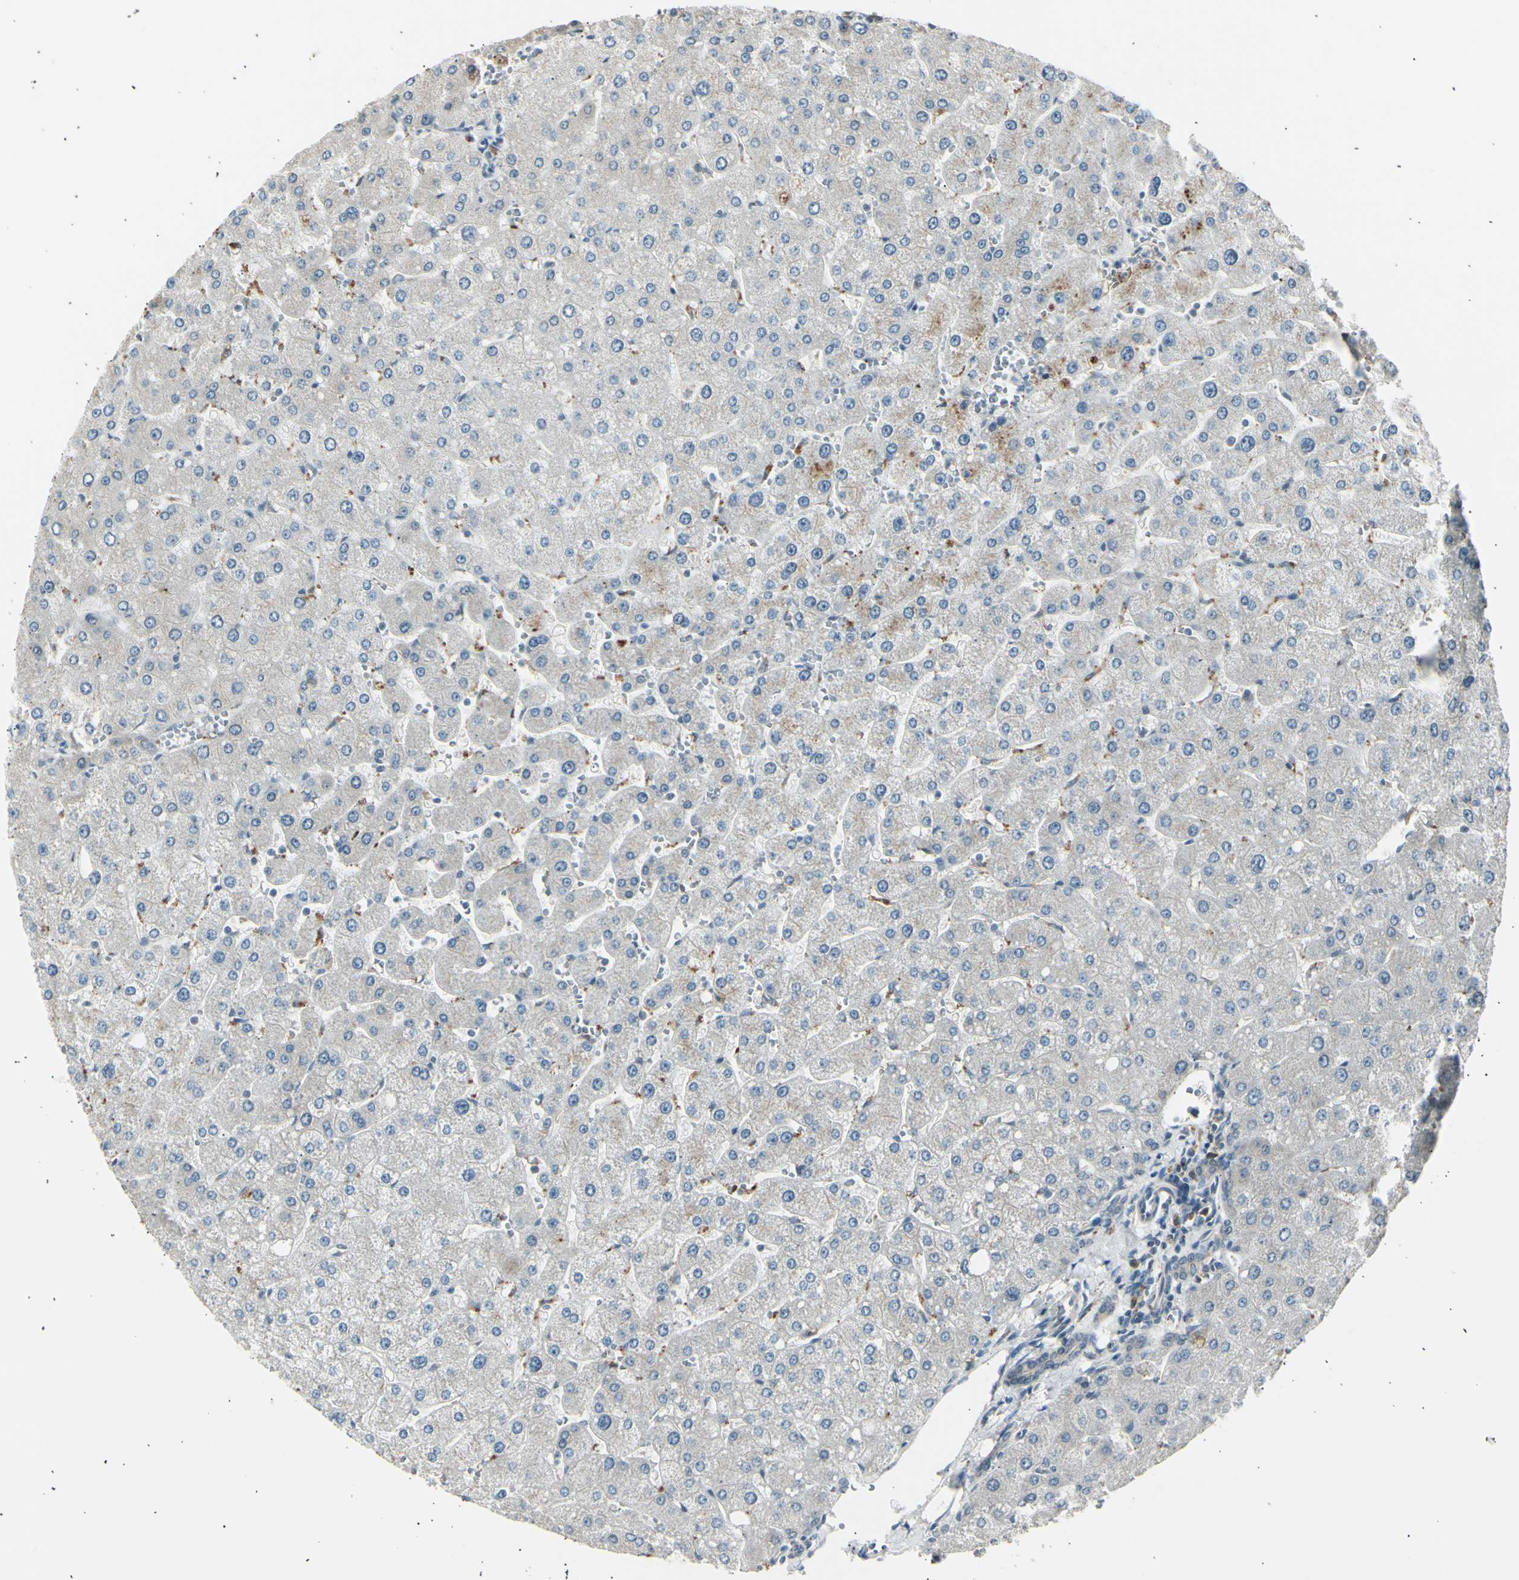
{"staining": {"intensity": "negative", "quantity": "none", "location": "none"}, "tissue": "liver", "cell_type": "Cholangiocytes", "image_type": "normal", "snomed": [{"axis": "morphology", "description": "Normal tissue, NOS"}, {"axis": "topography", "description": "Liver"}], "caption": "Immunohistochemistry (IHC) photomicrograph of normal liver: human liver stained with DAB (3,3'-diaminobenzidine) displays no significant protein staining in cholangiocytes. (DAB (3,3'-diaminobenzidine) immunohistochemistry with hematoxylin counter stain).", "gene": "PSMD5", "patient": {"sex": "male", "age": 55}}